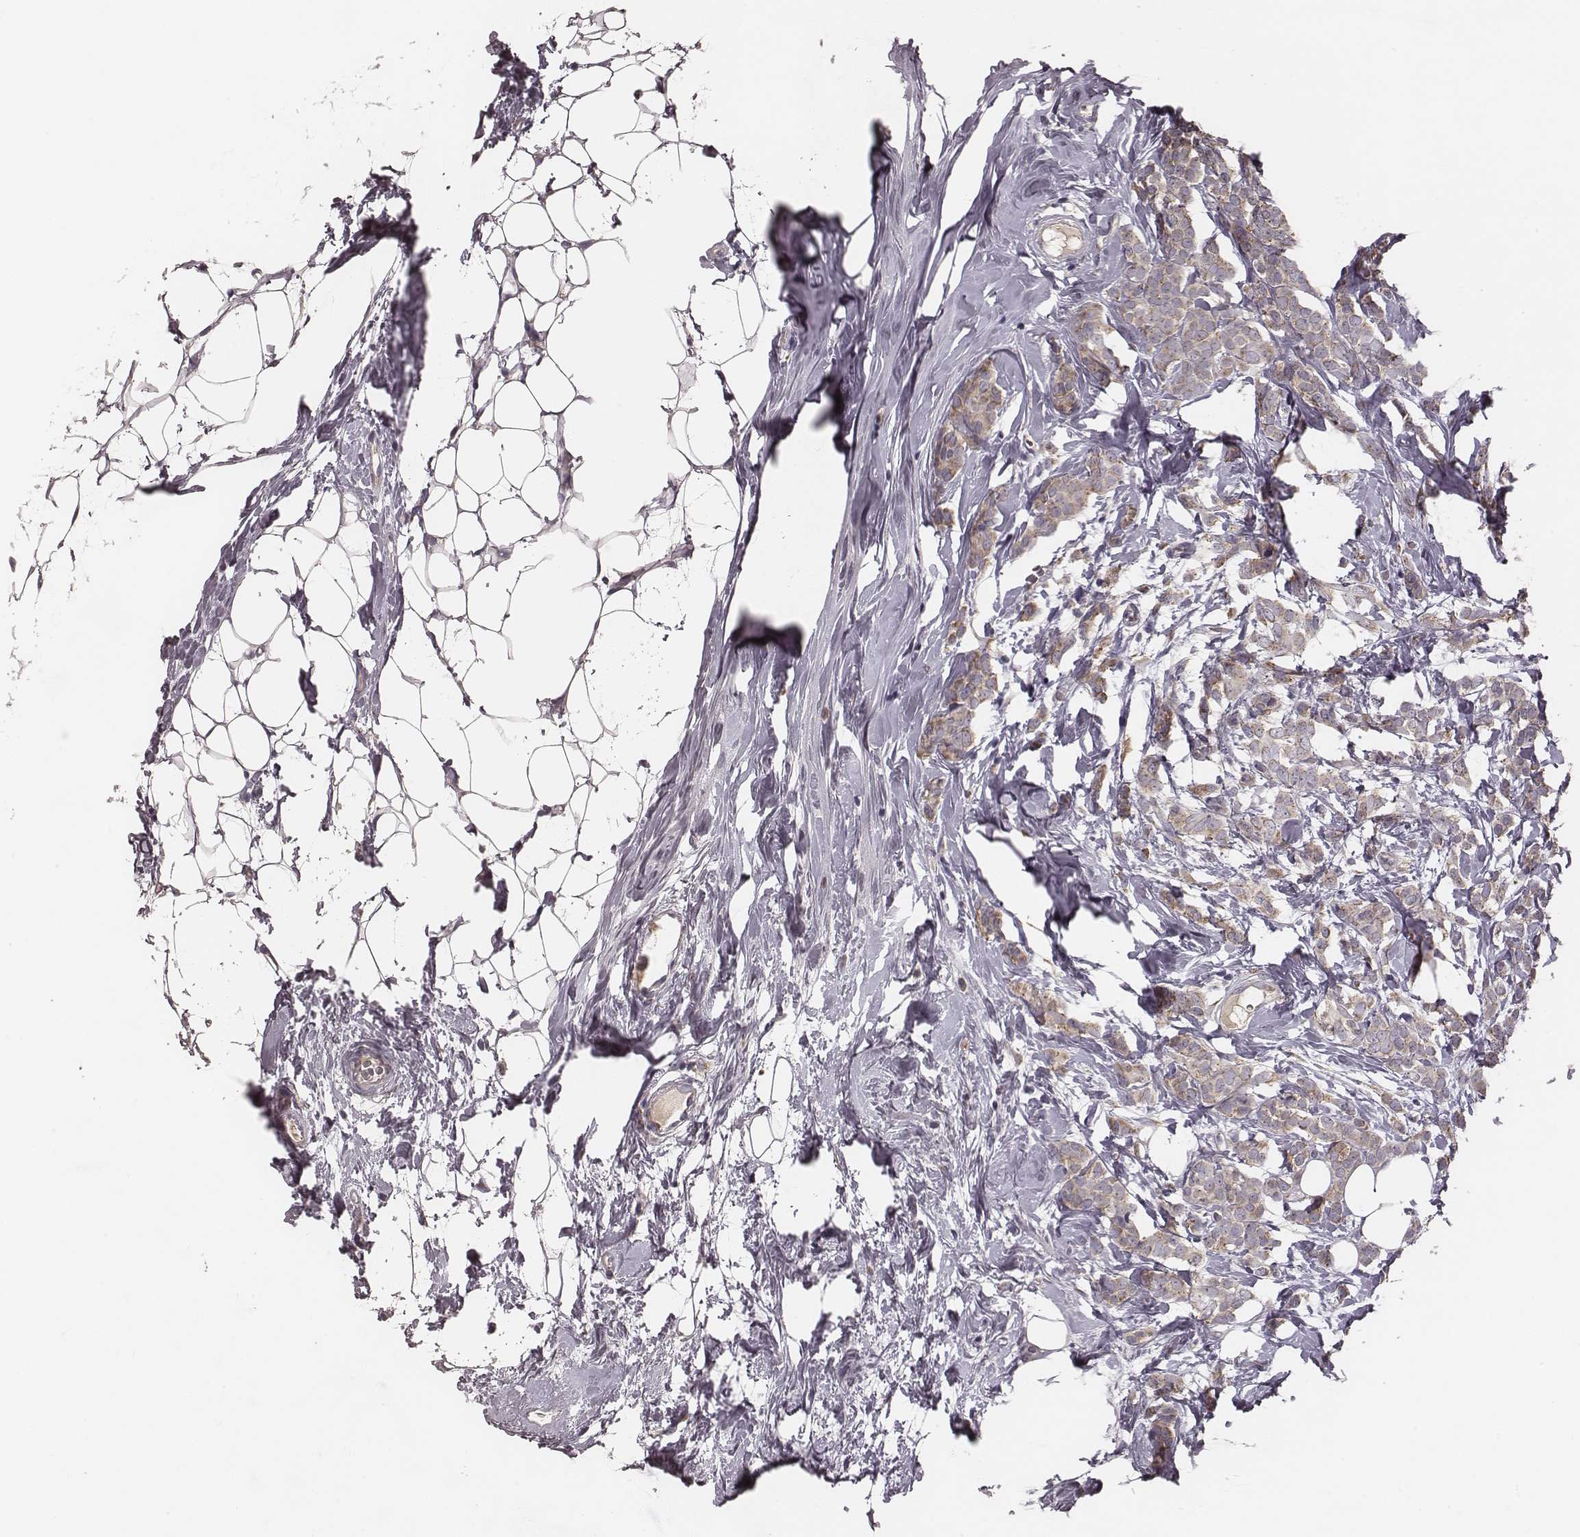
{"staining": {"intensity": "moderate", "quantity": "<25%", "location": "cytoplasmic/membranous"}, "tissue": "breast cancer", "cell_type": "Tumor cells", "image_type": "cancer", "snomed": [{"axis": "morphology", "description": "Lobular carcinoma"}, {"axis": "topography", "description": "Breast"}], "caption": "Lobular carcinoma (breast) stained for a protein (brown) displays moderate cytoplasmic/membranous positive positivity in about <25% of tumor cells.", "gene": "P2RX5", "patient": {"sex": "female", "age": 49}}